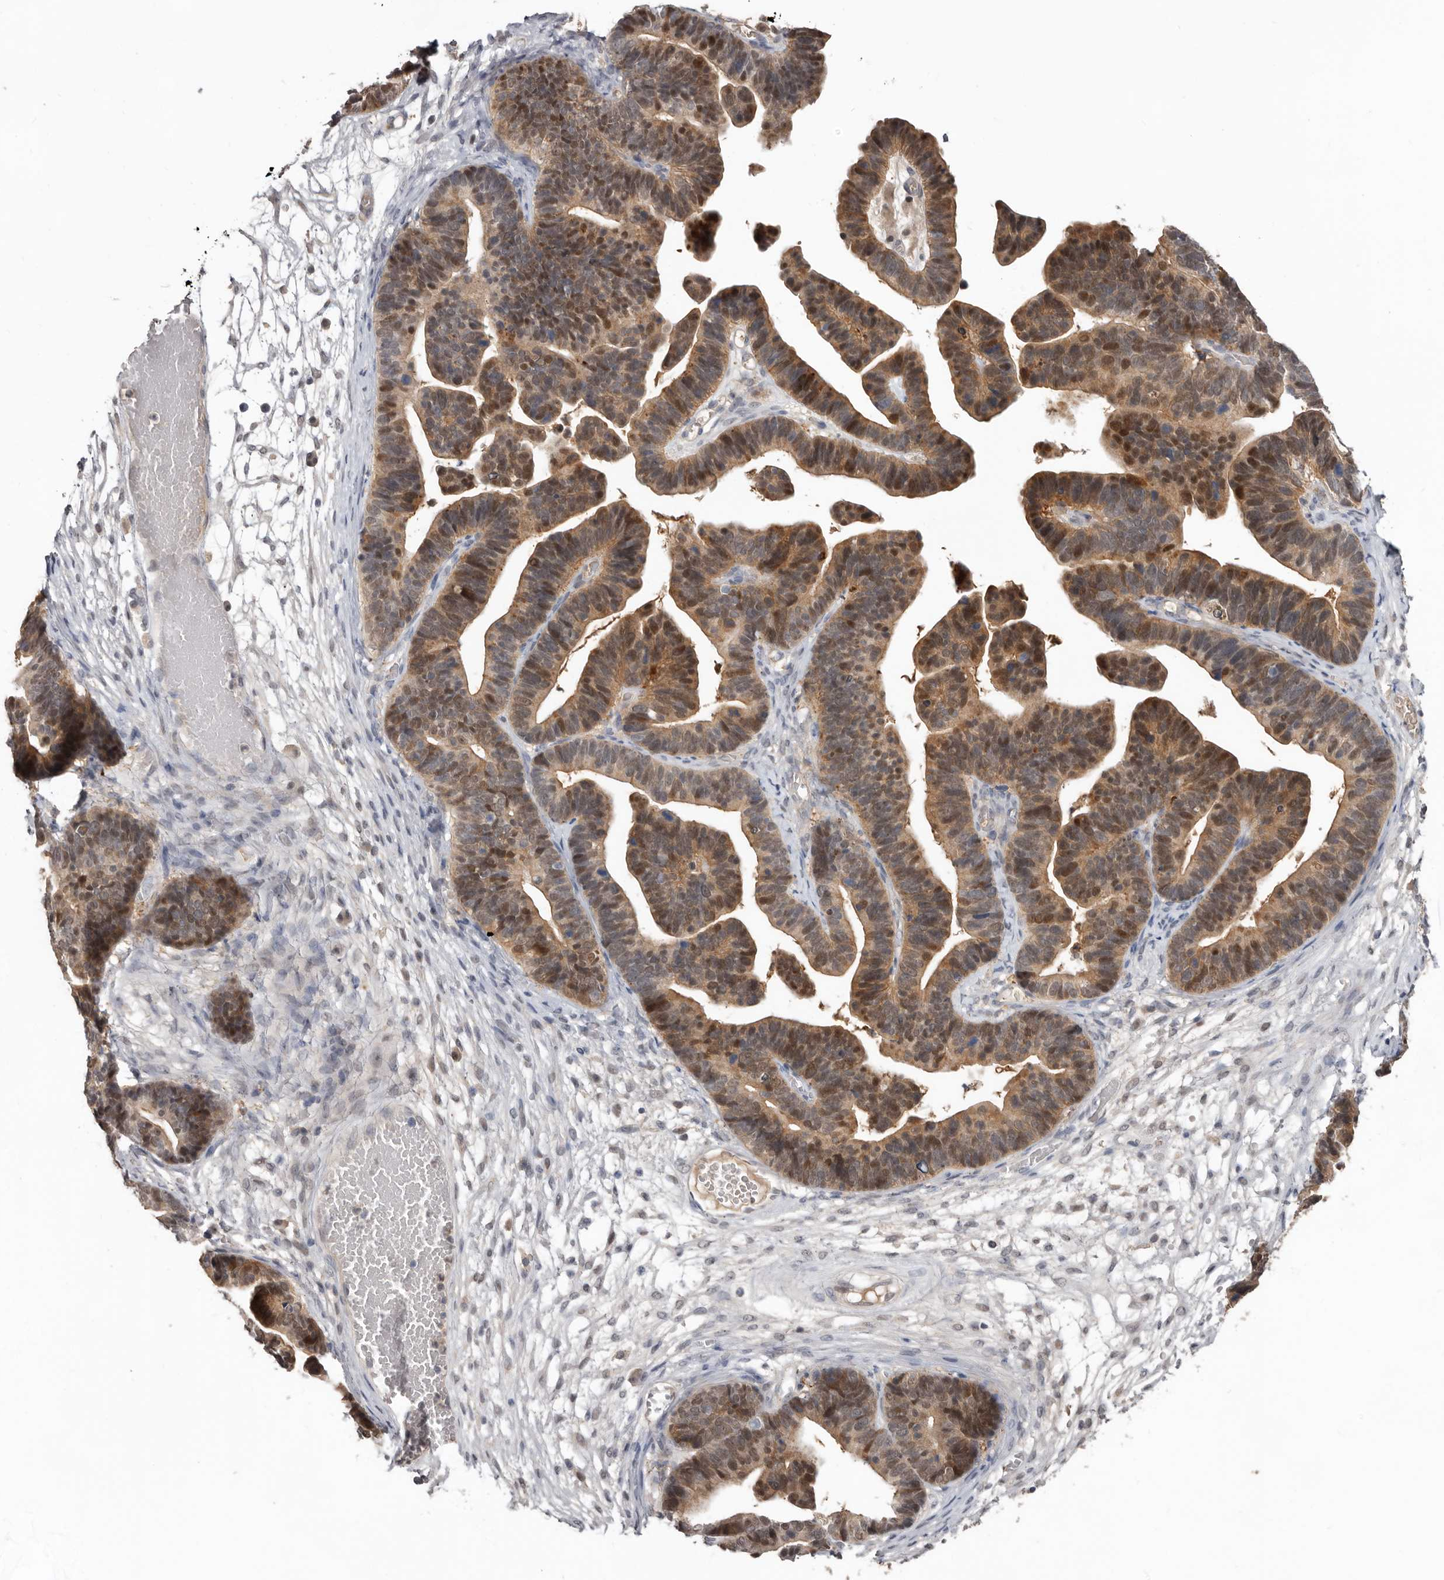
{"staining": {"intensity": "moderate", "quantity": ">75%", "location": "cytoplasmic/membranous,nuclear"}, "tissue": "ovarian cancer", "cell_type": "Tumor cells", "image_type": "cancer", "snomed": [{"axis": "morphology", "description": "Cystadenocarcinoma, serous, NOS"}, {"axis": "topography", "description": "Ovary"}], "caption": "Immunohistochemical staining of ovarian cancer (serous cystadenocarcinoma) demonstrates medium levels of moderate cytoplasmic/membranous and nuclear protein positivity in approximately >75% of tumor cells. (DAB (3,3'-diaminobenzidine) IHC with brightfield microscopy, high magnification).", "gene": "RBKS", "patient": {"sex": "female", "age": 56}}